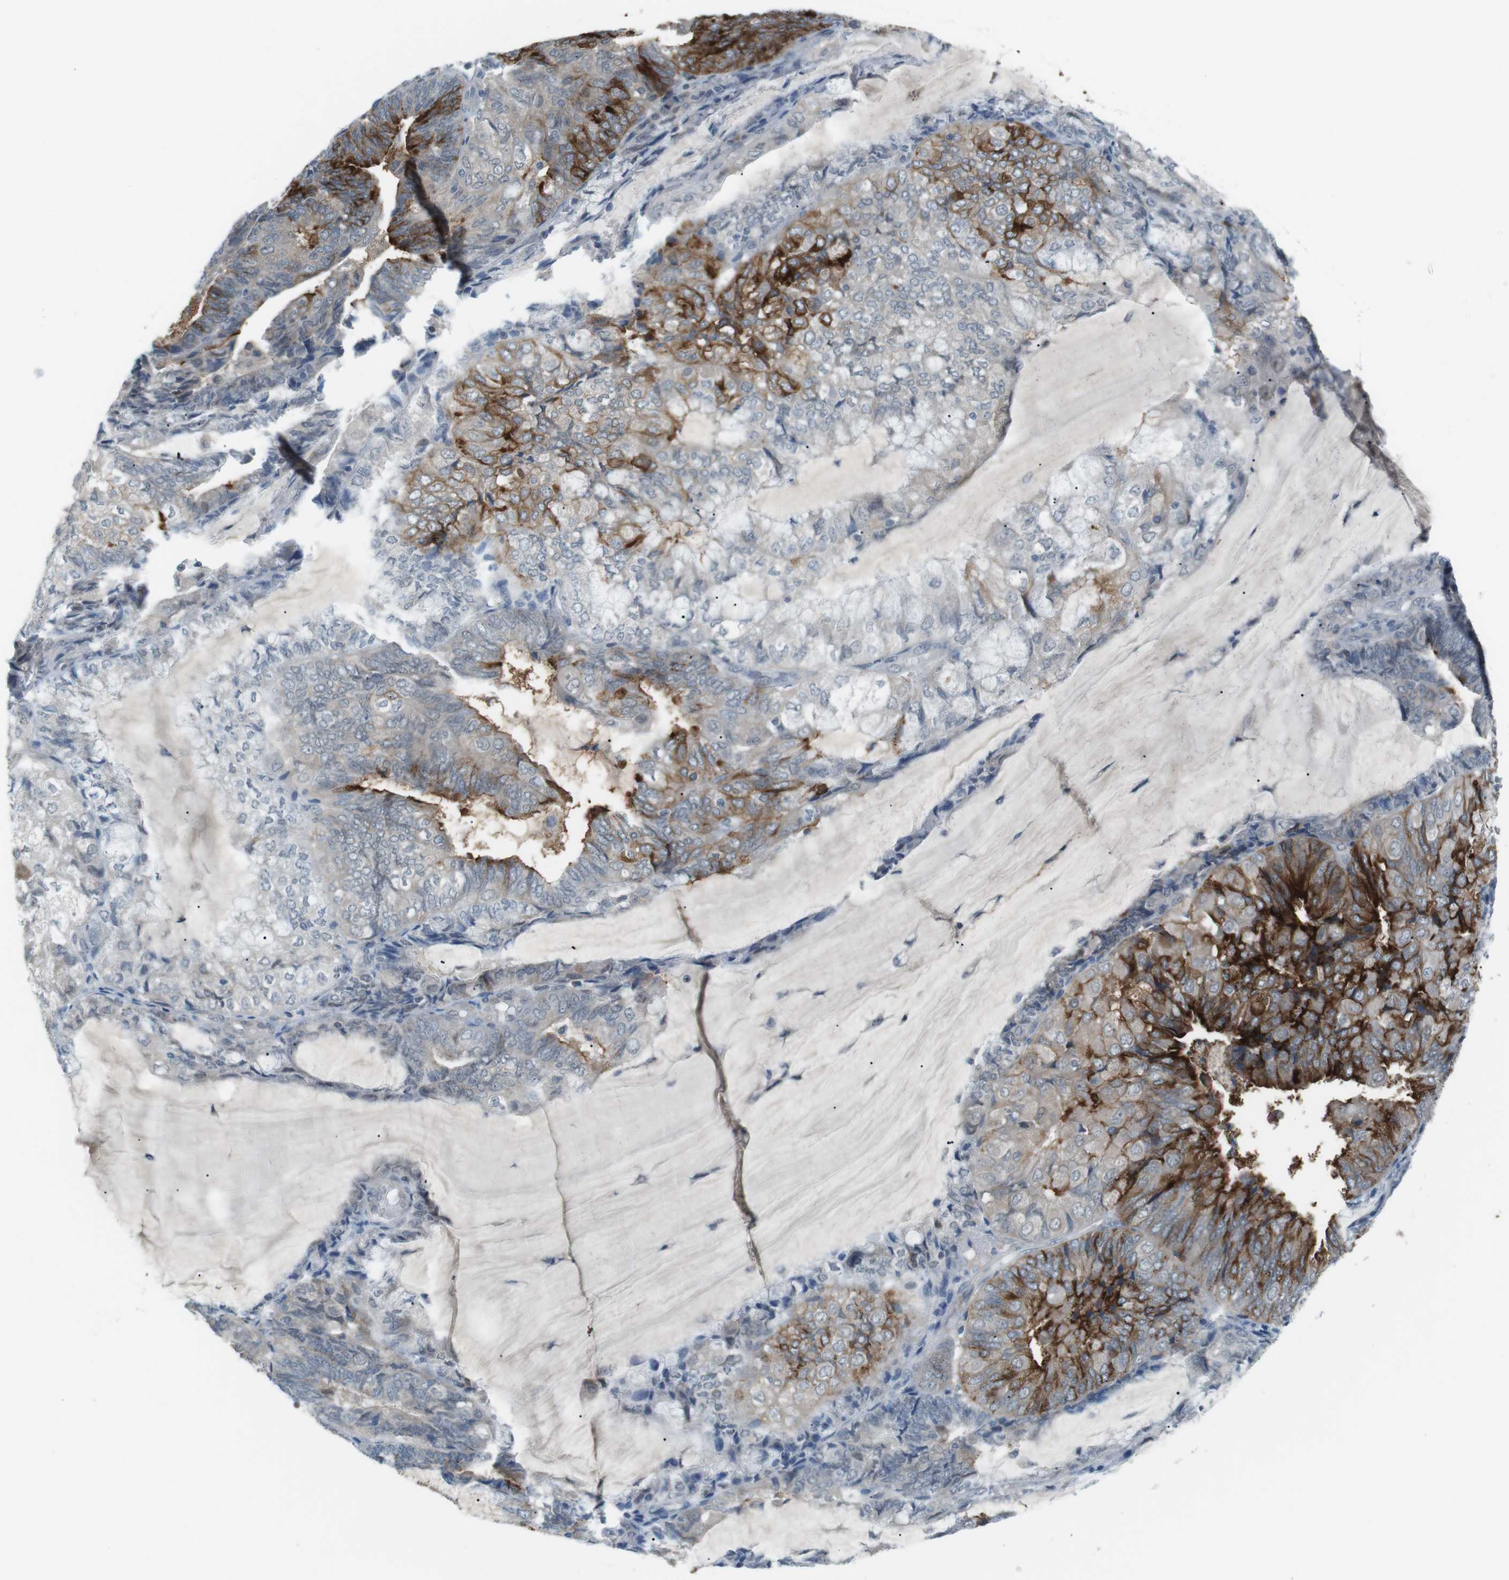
{"staining": {"intensity": "strong", "quantity": "<25%", "location": "cytoplasmic/membranous"}, "tissue": "endometrial cancer", "cell_type": "Tumor cells", "image_type": "cancer", "snomed": [{"axis": "morphology", "description": "Adenocarcinoma, NOS"}, {"axis": "topography", "description": "Endometrium"}], "caption": "Immunohistochemistry (IHC) (DAB) staining of endometrial cancer (adenocarcinoma) exhibits strong cytoplasmic/membranous protein positivity in approximately <25% of tumor cells.", "gene": "RTN3", "patient": {"sex": "female", "age": 81}}